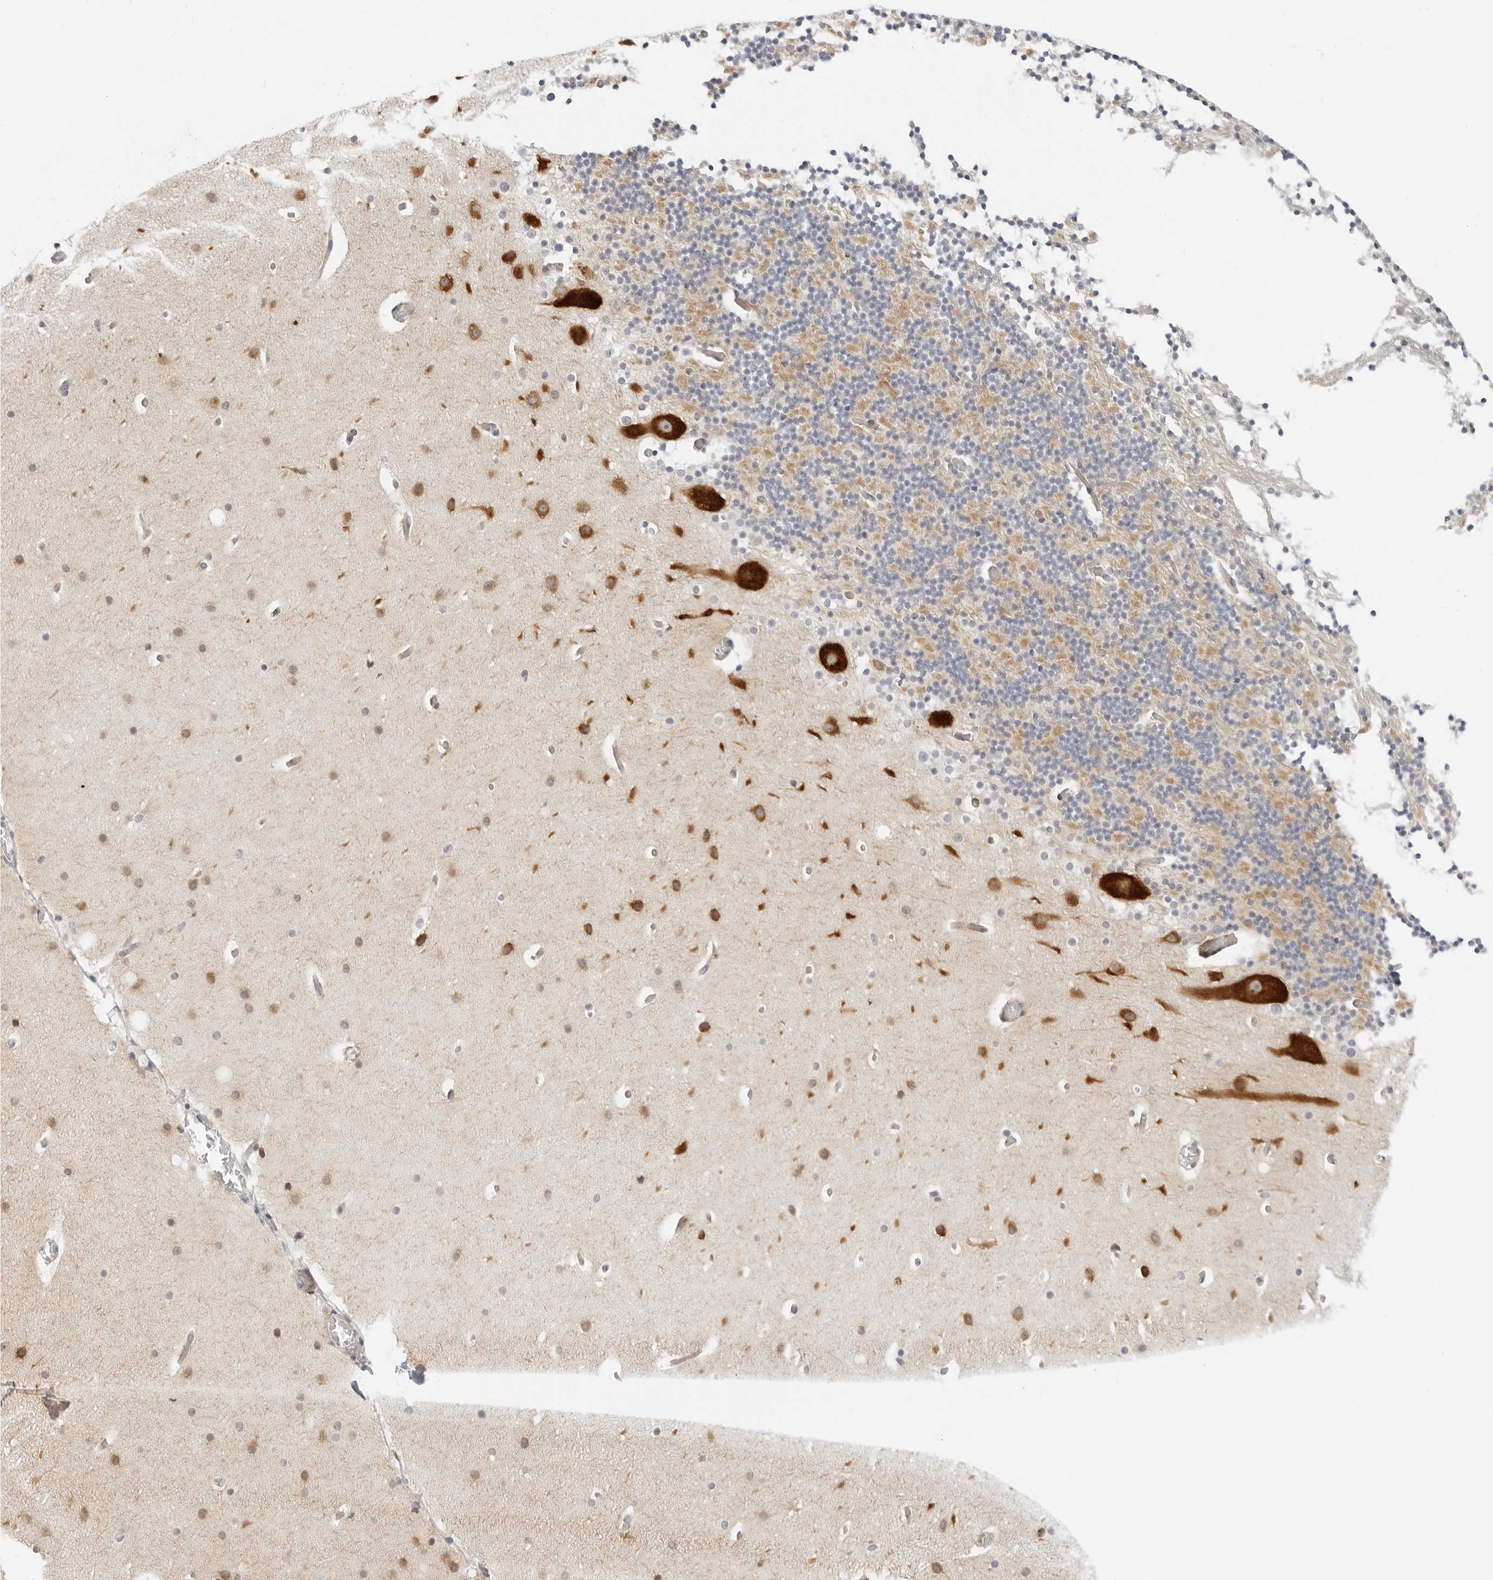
{"staining": {"intensity": "weak", "quantity": "<25%", "location": "cytoplasmic/membranous"}, "tissue": "cerebellum", "cell_type": "Cells in granular layer", "image_type": "normal", "snomed": [{"axis": "morphology", "description": "Normal tissue, NOS"}, {"axis": "topography", "description": "Cerebellum"}], "caption": "Immunohistochemistry (IHC) photomicrograph of benign cerebellum: human cerebellum stained with DAB reveals no significant protein positivity in cells in granular layer.", "gene": "OSCP1", "patient": {"sex": "male", "age": 57}}